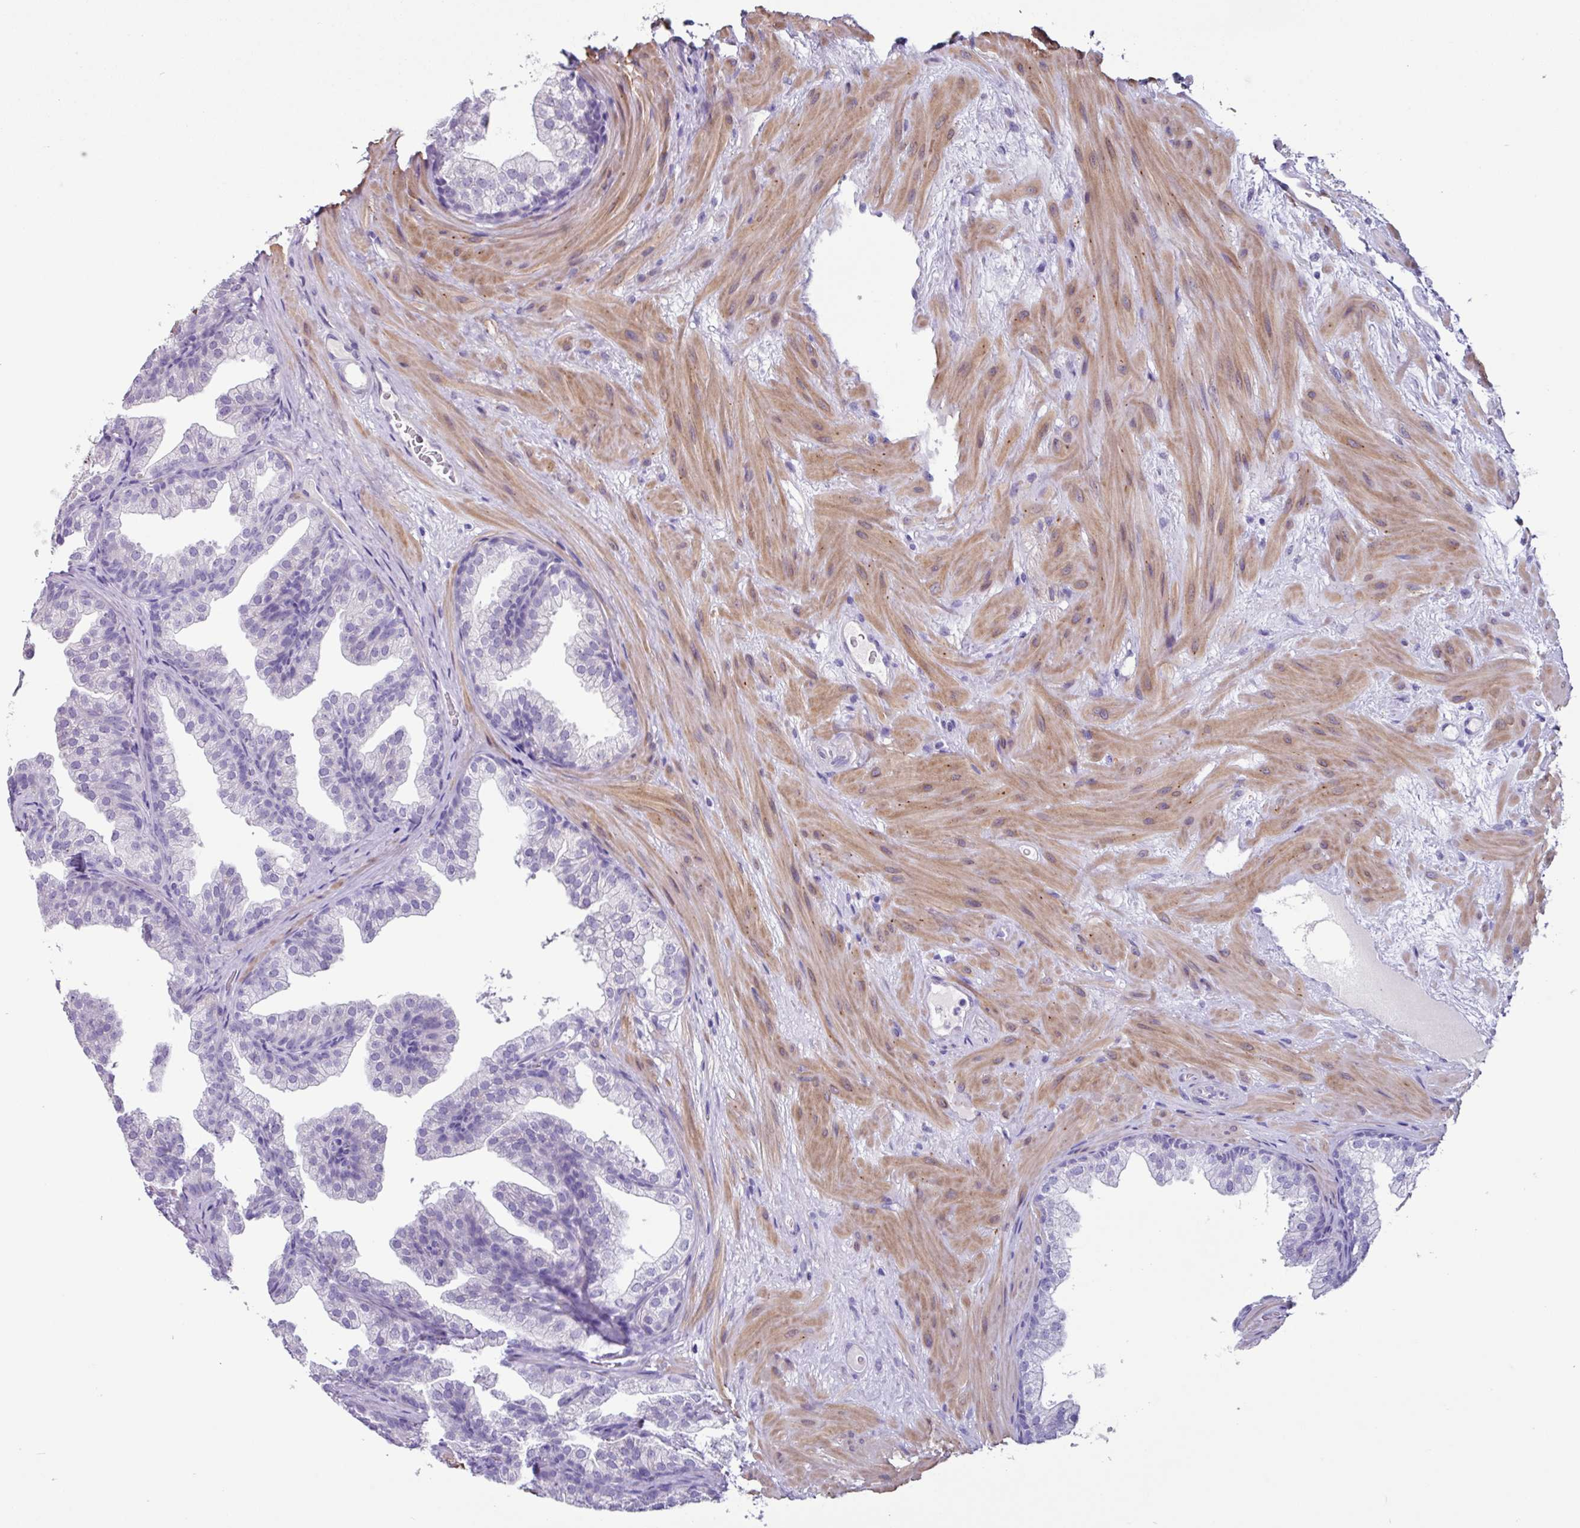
{"staining": {"intensity": "negative", "quantity": "none", "location": "none"}, "tissue": "prostate", "cell_type": "Glandular cells", "image_type": "normal", "snomed": [{"axis": "morphology", "description": "Normal tissue, NOS"}, {"axis": "topography", "description": "Prostate"}], "caption": "Protein analysis of benign prostate displays no significant positivity in glandular cells.", "gene": "OTX1", "patient": {"sex": "male", "age": 37}}